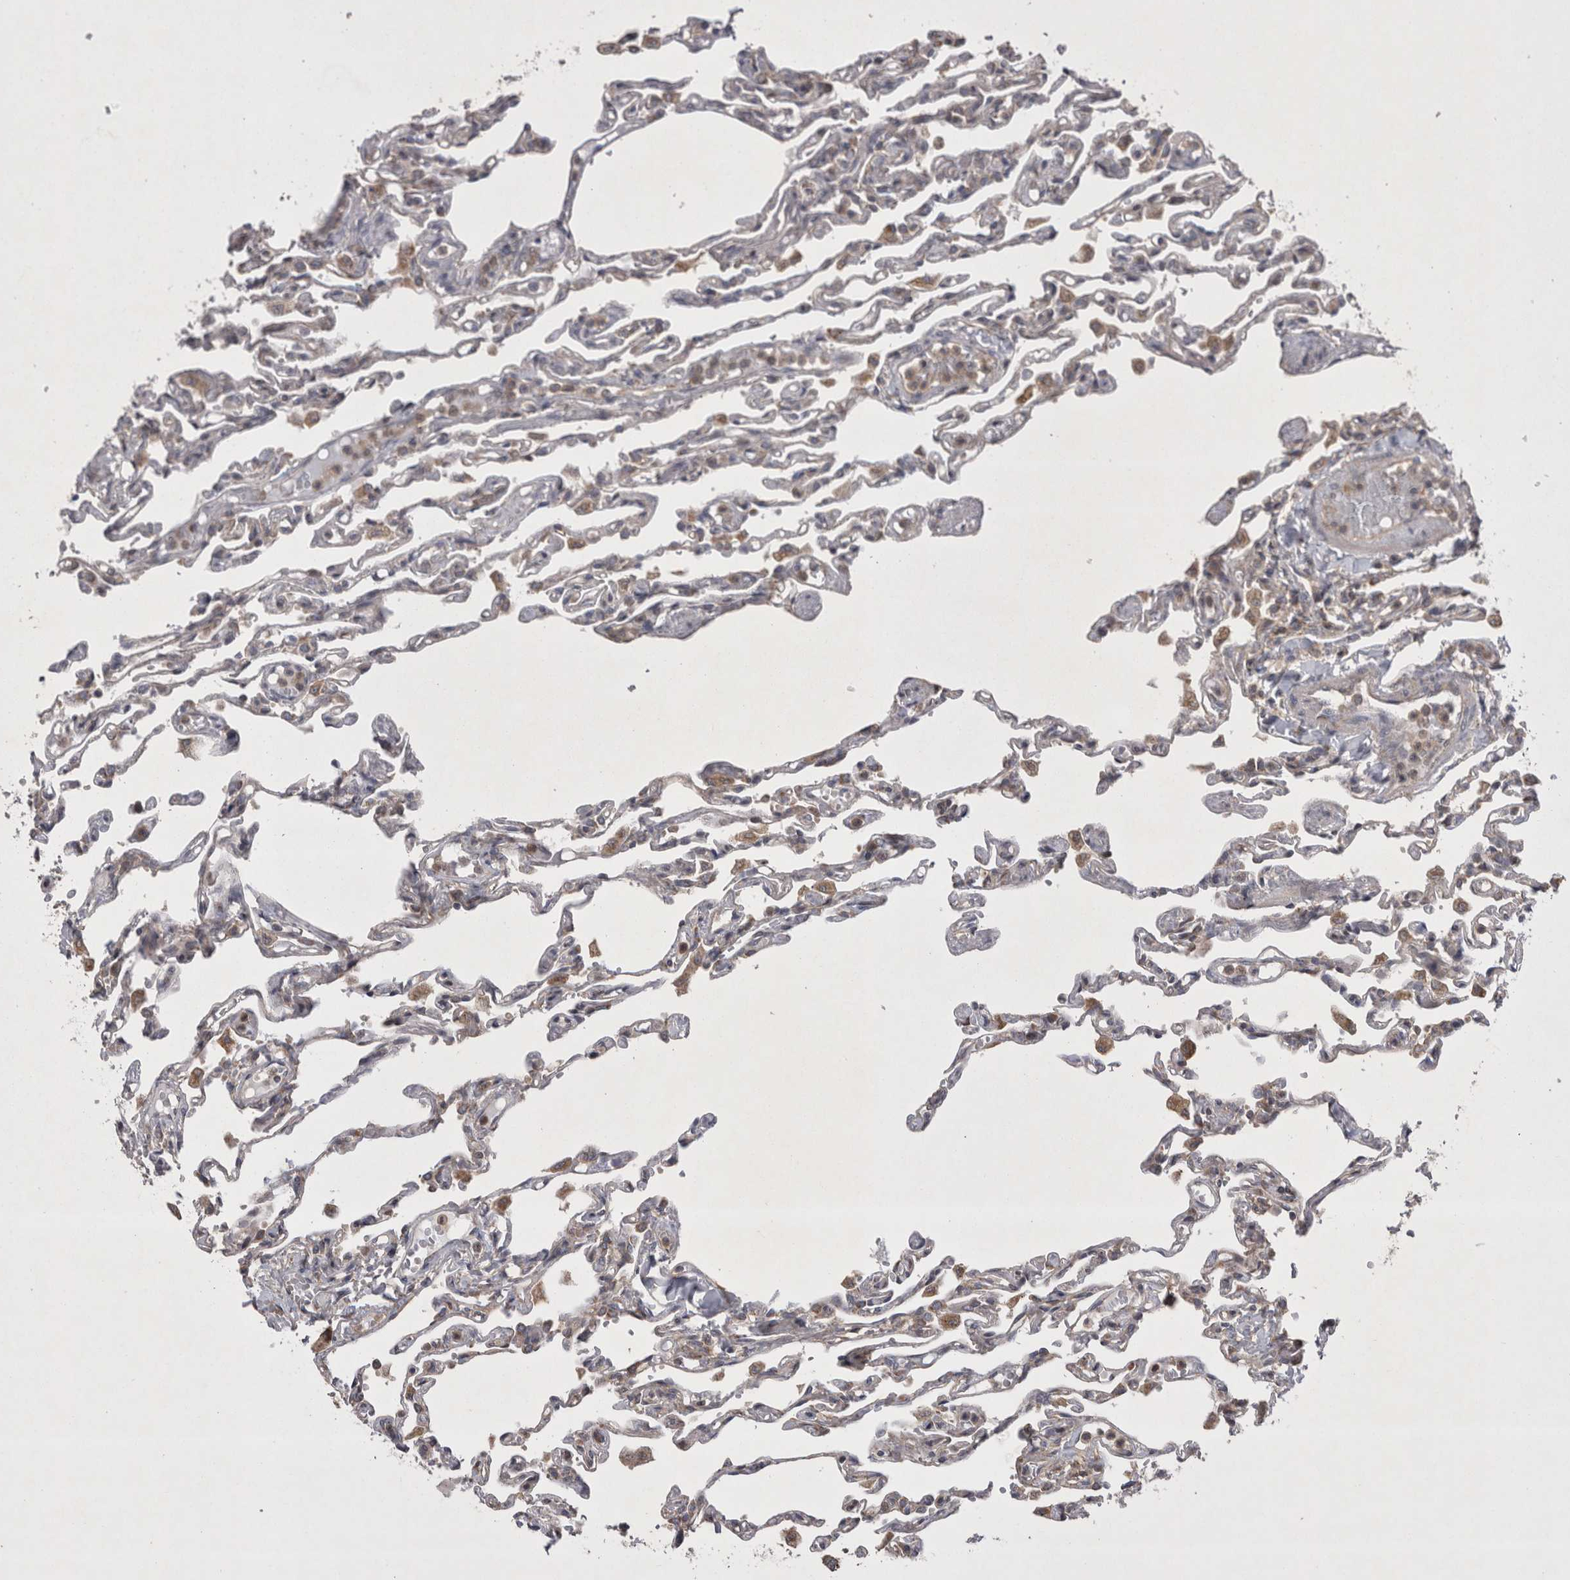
{"staining": {"intensity": "weak", "quantity": "<25%", "location": "cytoplasmic/membranous"}, "tissue": "lung", "cell_type": "Alveolar cells", "image_type": "normal", "snomed": [{"axis": "morphology", "description": "Normal tissue, NOS"}, {"axis": "topography", "description": "Lung"}], "caption": "Immunohistochemistry of normal human lung exhibits no expression in alveolar cells. The staining was performed using DAB (3,3'-diaminobenzidine) to visualize the protein expression in brown, while the nuclei were stained in blue with hematoxylin (Magnification: 20x).", "gene": "TSPOAP1", "patient": {"sex": "male", "age": 21}}